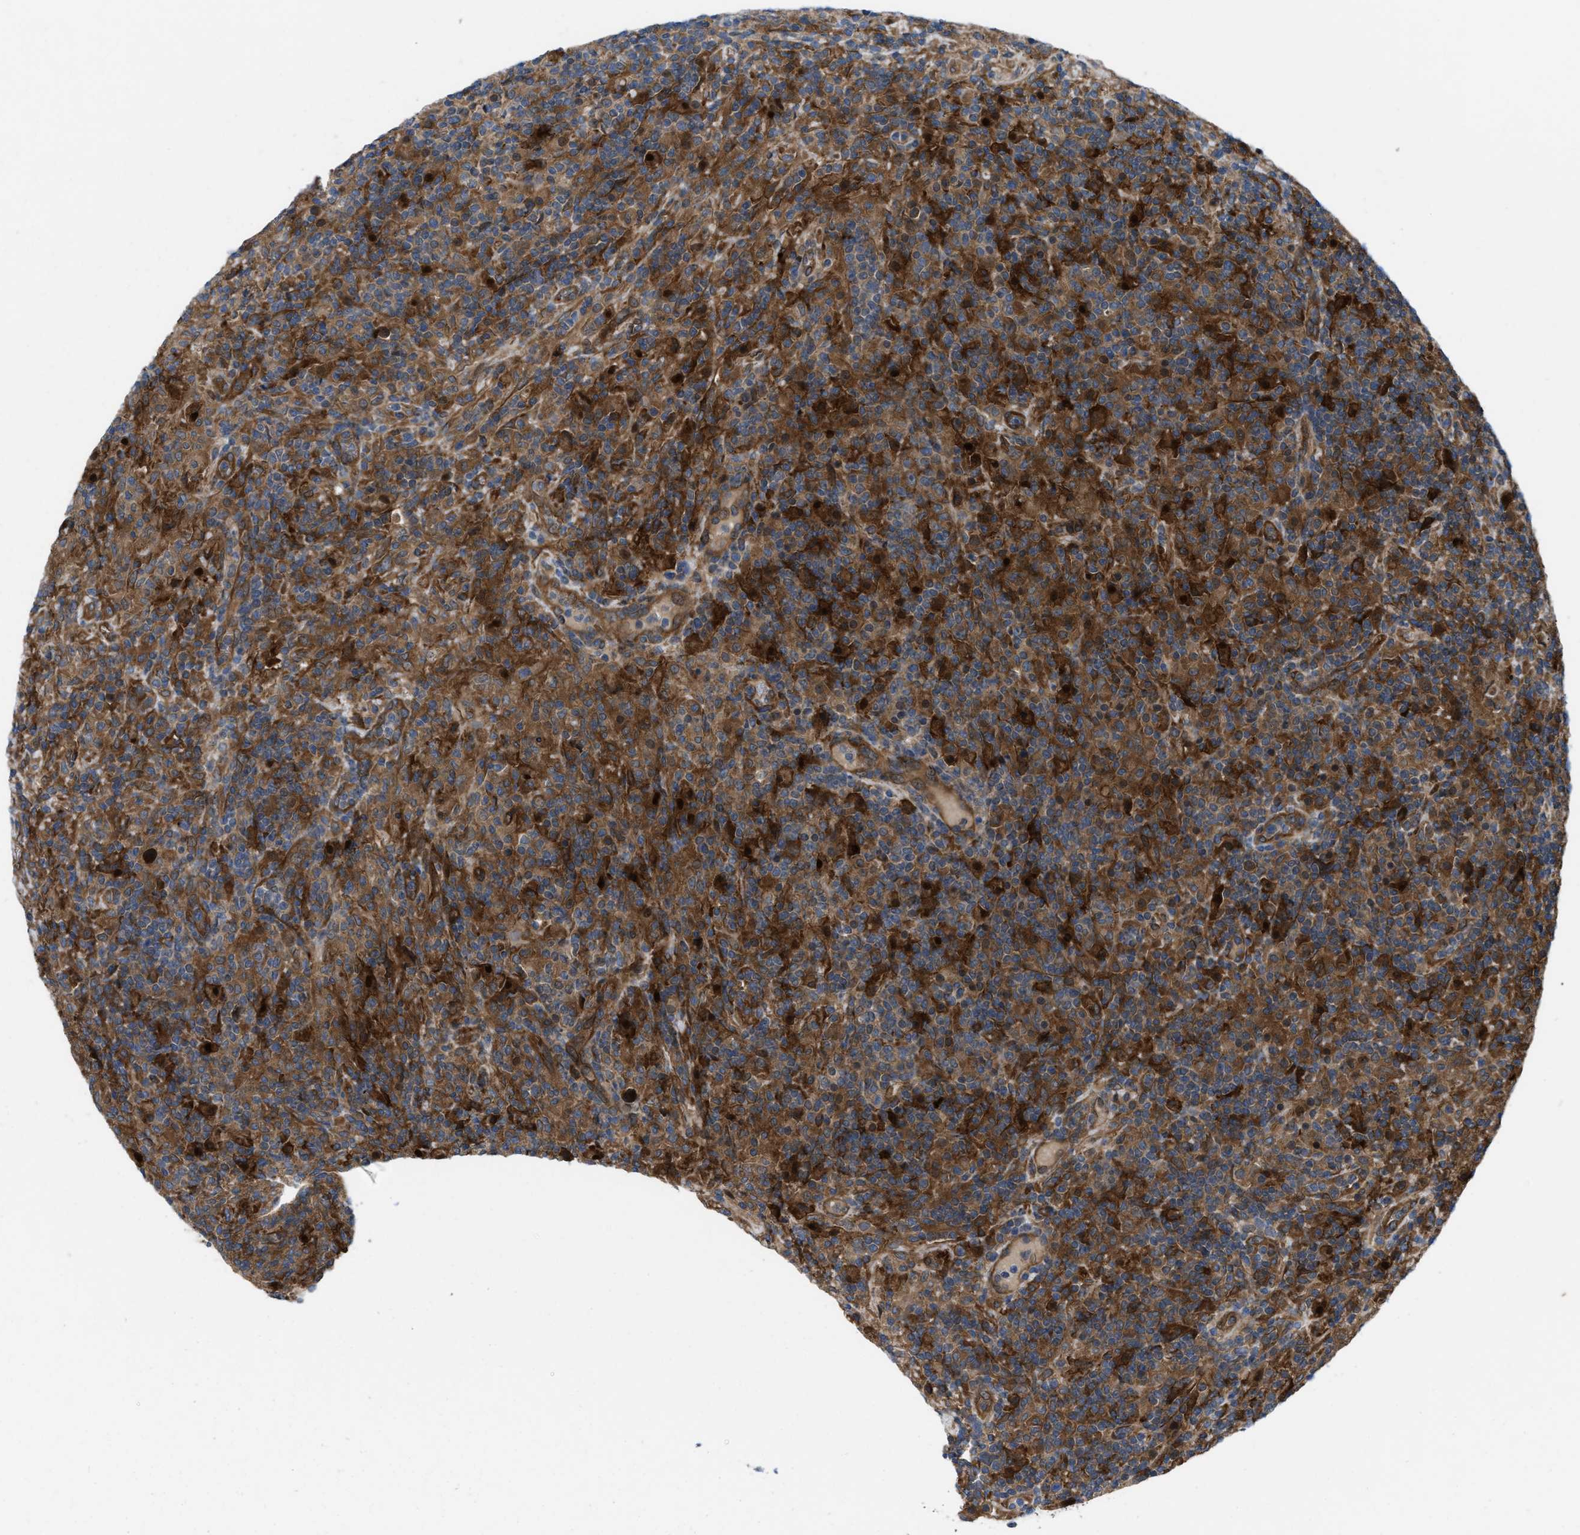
{"staining": {"intensity": "moderate", "quantity": ">75%", "location": "cytoplasmic/membranous"}, "tissue": "lymphoma", "cell_type": "Tumor cells", "image_type": "cancer", "snomed": [{"axis": "morphology", "description": "Hodgkin's disease, NOS"}, {"axis": "topography", "description": "Lymph node"}], "caption": "Lymphoma was stained to show a protein in brown. There is medium levels of moderate cytoplasmic/membranous staining in approximately >75% of tumor cells.", "gene": "BAZ2B", "patient": {"sex": "male", "age": 70}}